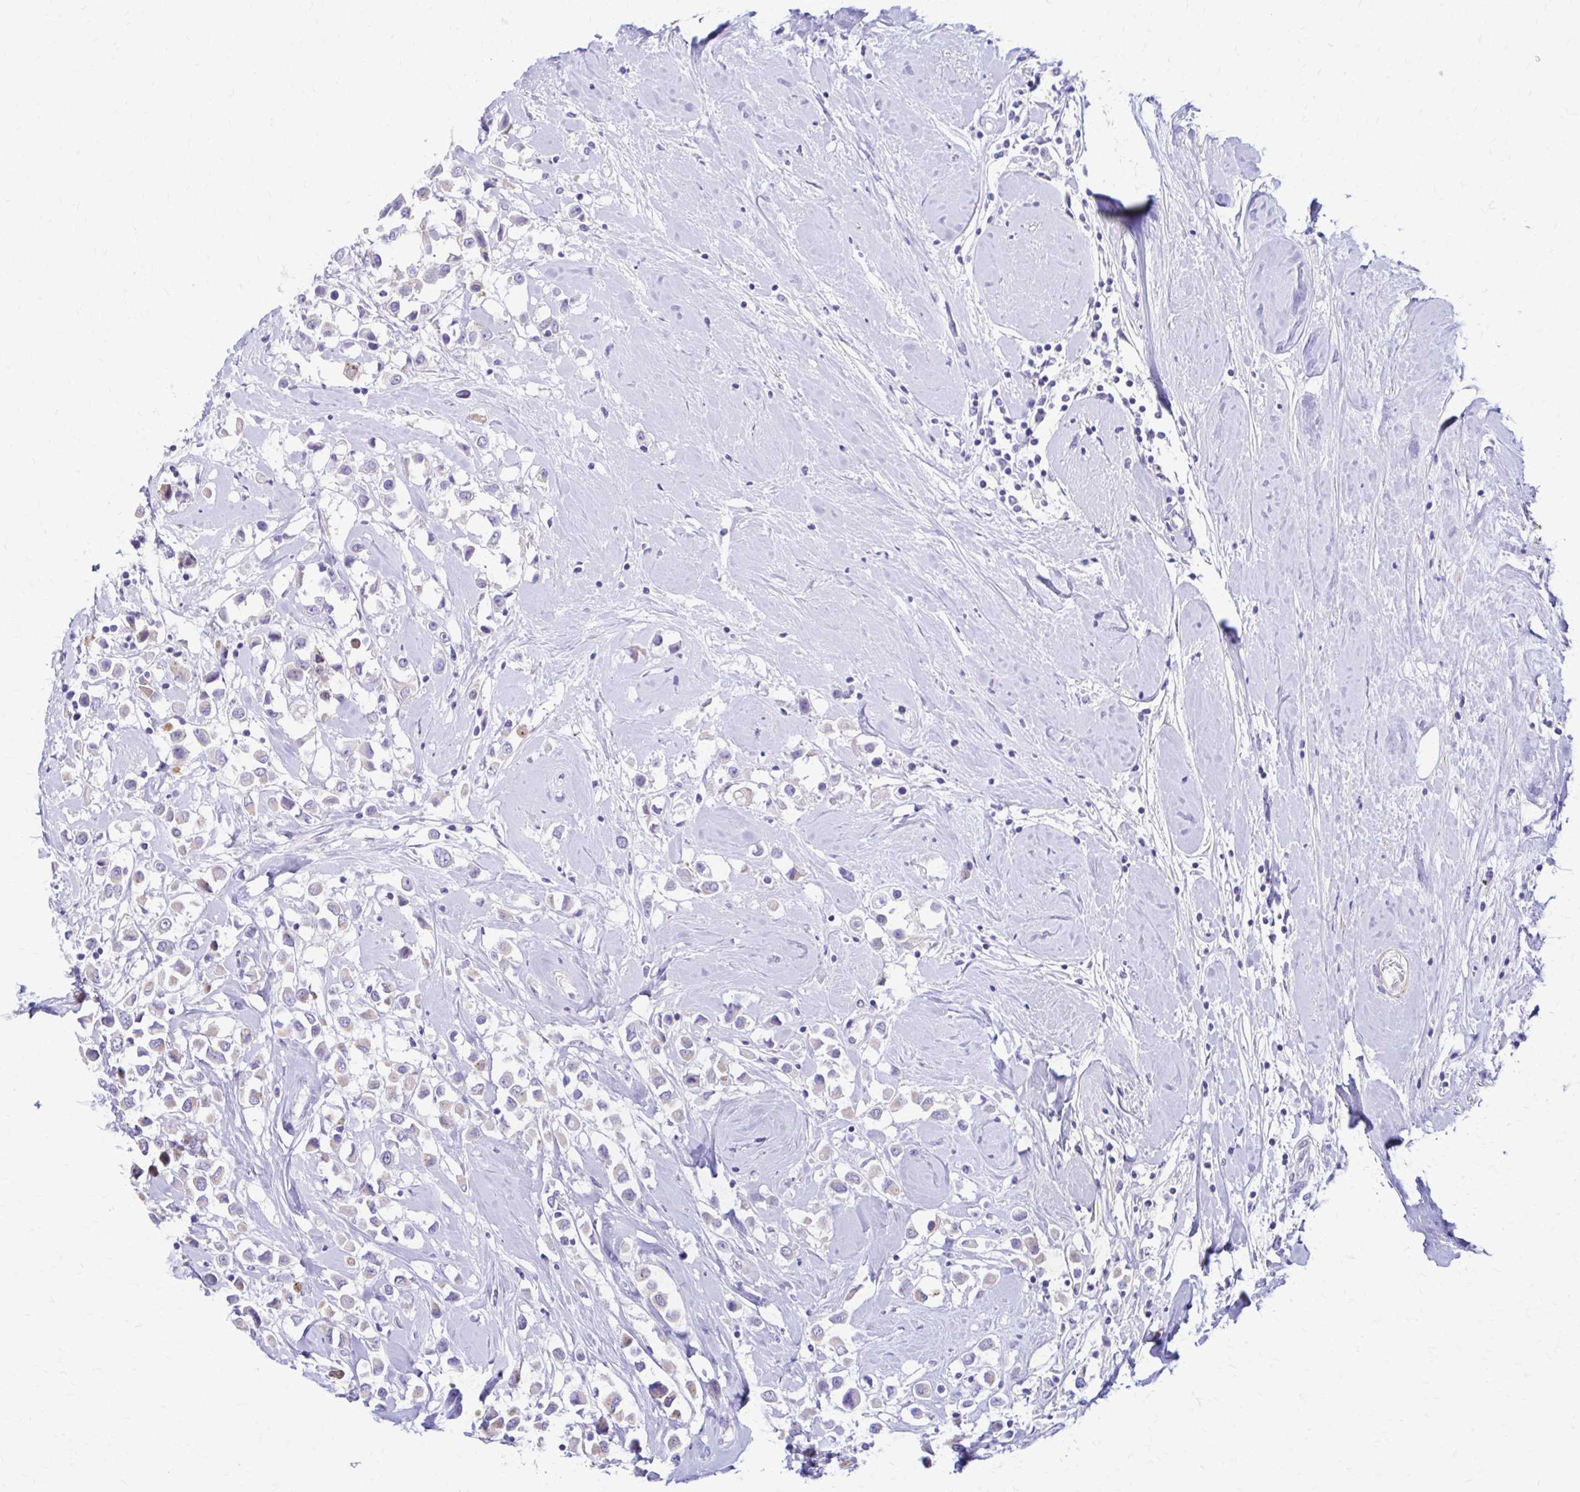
{"staining": {"intensity": "negative", "quantity": "none", "location": "none"}, "tissue": "breast cancer", "cell_type": "Tumor cells", "image_type": "cancer", "snomed": [{"axis": "morphology", "description": "Duct carcinoma"}, {"axis": "topography", "description": "Breast"}], "caption": "Immunohistochemistry micrograph of breast infiltrating ductal carcinoma stained for a protein (brown), which reveals no staining in tumor cells. Brightfield microscopy of immunohistochemistry stained with DAB (brown) and hematoxylin (blue), captured at high magnification.", "gene": "DSP", "patient": {"sex": "female", "age": 61}}